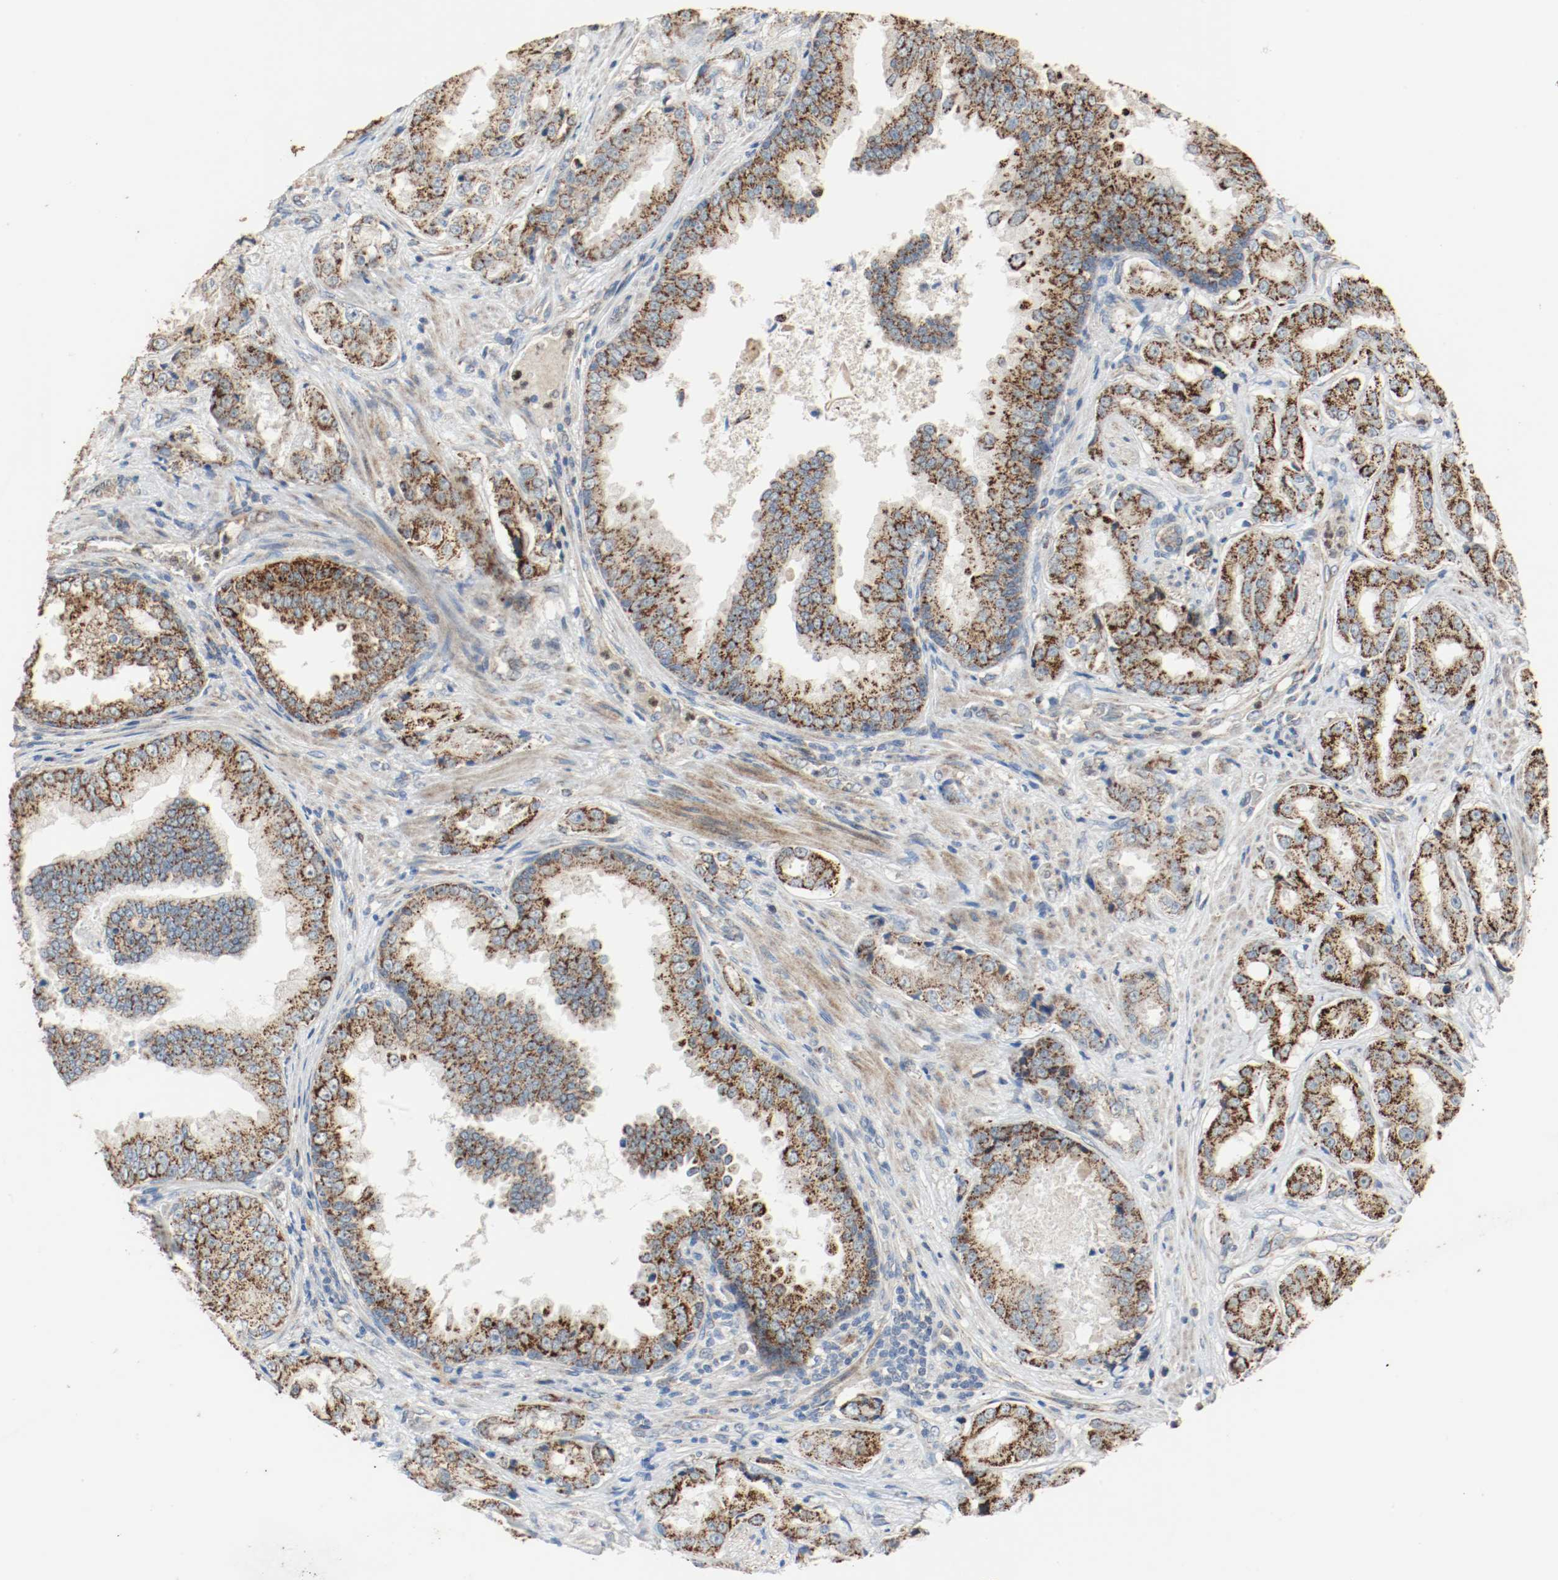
{"staining": {"intensity": "strong", "quantity": ">75%", "location": "cytoplasmic/membranous"}, "tissue": "prostate cancer", "cell_type": "Tumor cells", "image_type": "cancer", "snomed": [{"axis": "morphology", "description": "Adenocarcinoma, High grade"}, {"axis": "topography", "description": "Prostate"}], "caption": "Human prostate adenocarcinoma (high-grade) stained with a protein marker shows strong staining in tumor cells.", "gene": "ALDH4A1", "patient": {"sex": "male", "age": 73}}